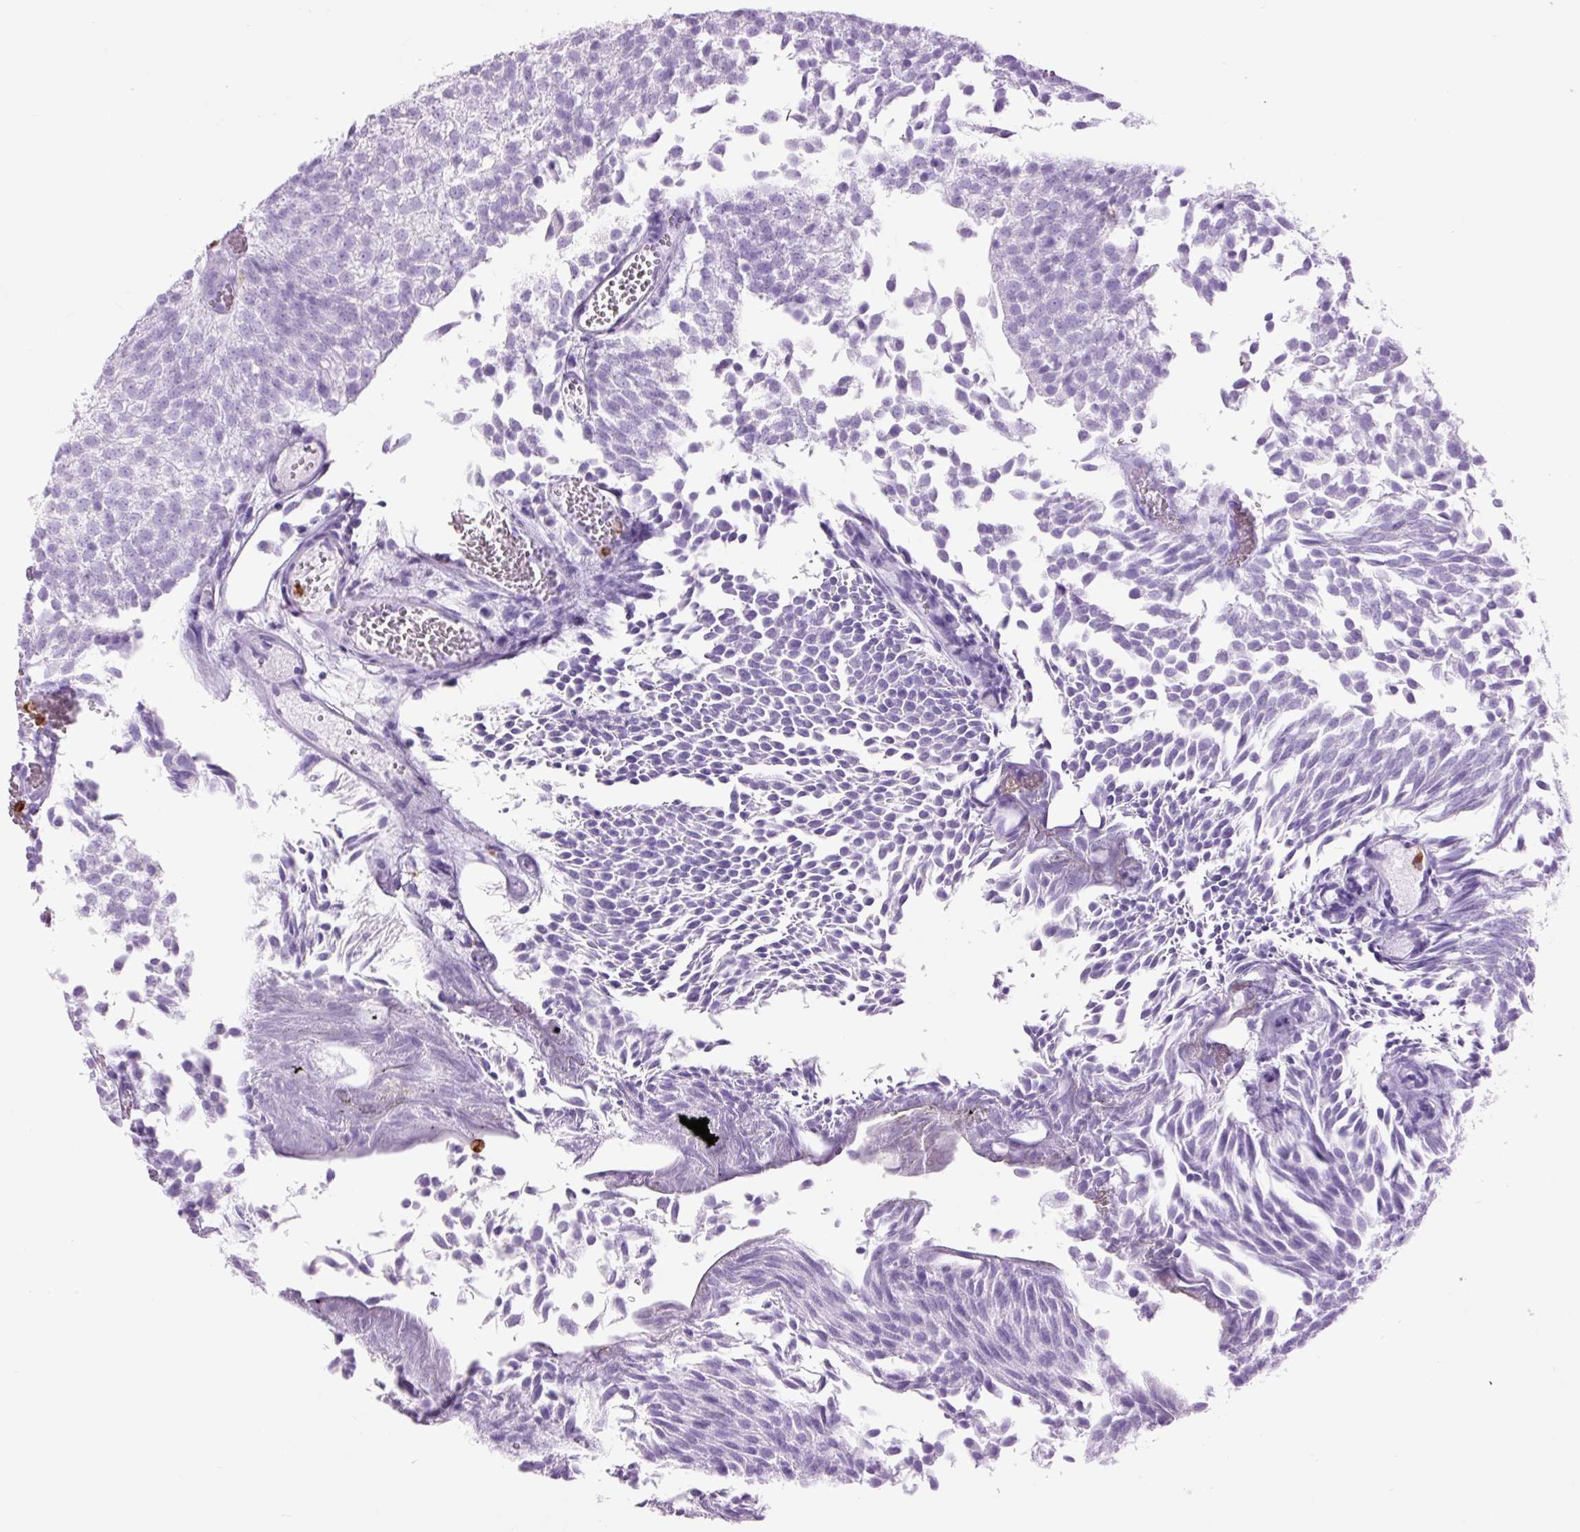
{"staining": {"intensity": "negative", "quantity": "none", "location": "none"}, "tissue": "urothelial cancer", "cell_type": "Tumor cells", "image_type": "cancer", "snomed": [{"axis": "morphology", "description": "Urothelial carcinoma, Low grade"}, {"axis": "topography", "description": "Urinary bladder"}], "caption": "Histopathology image shows no significant protein positivity in tumor cells of urothelial cancer. The staining was performed using DAB (3,3'-diaminobenzidine) to visualize the protein expression in brown, while the nuclei were stained in blue with hematoxylin (Magnification: 20x).", "gene": "LYZ", "patient": {"sex": "female", "age": 79}}